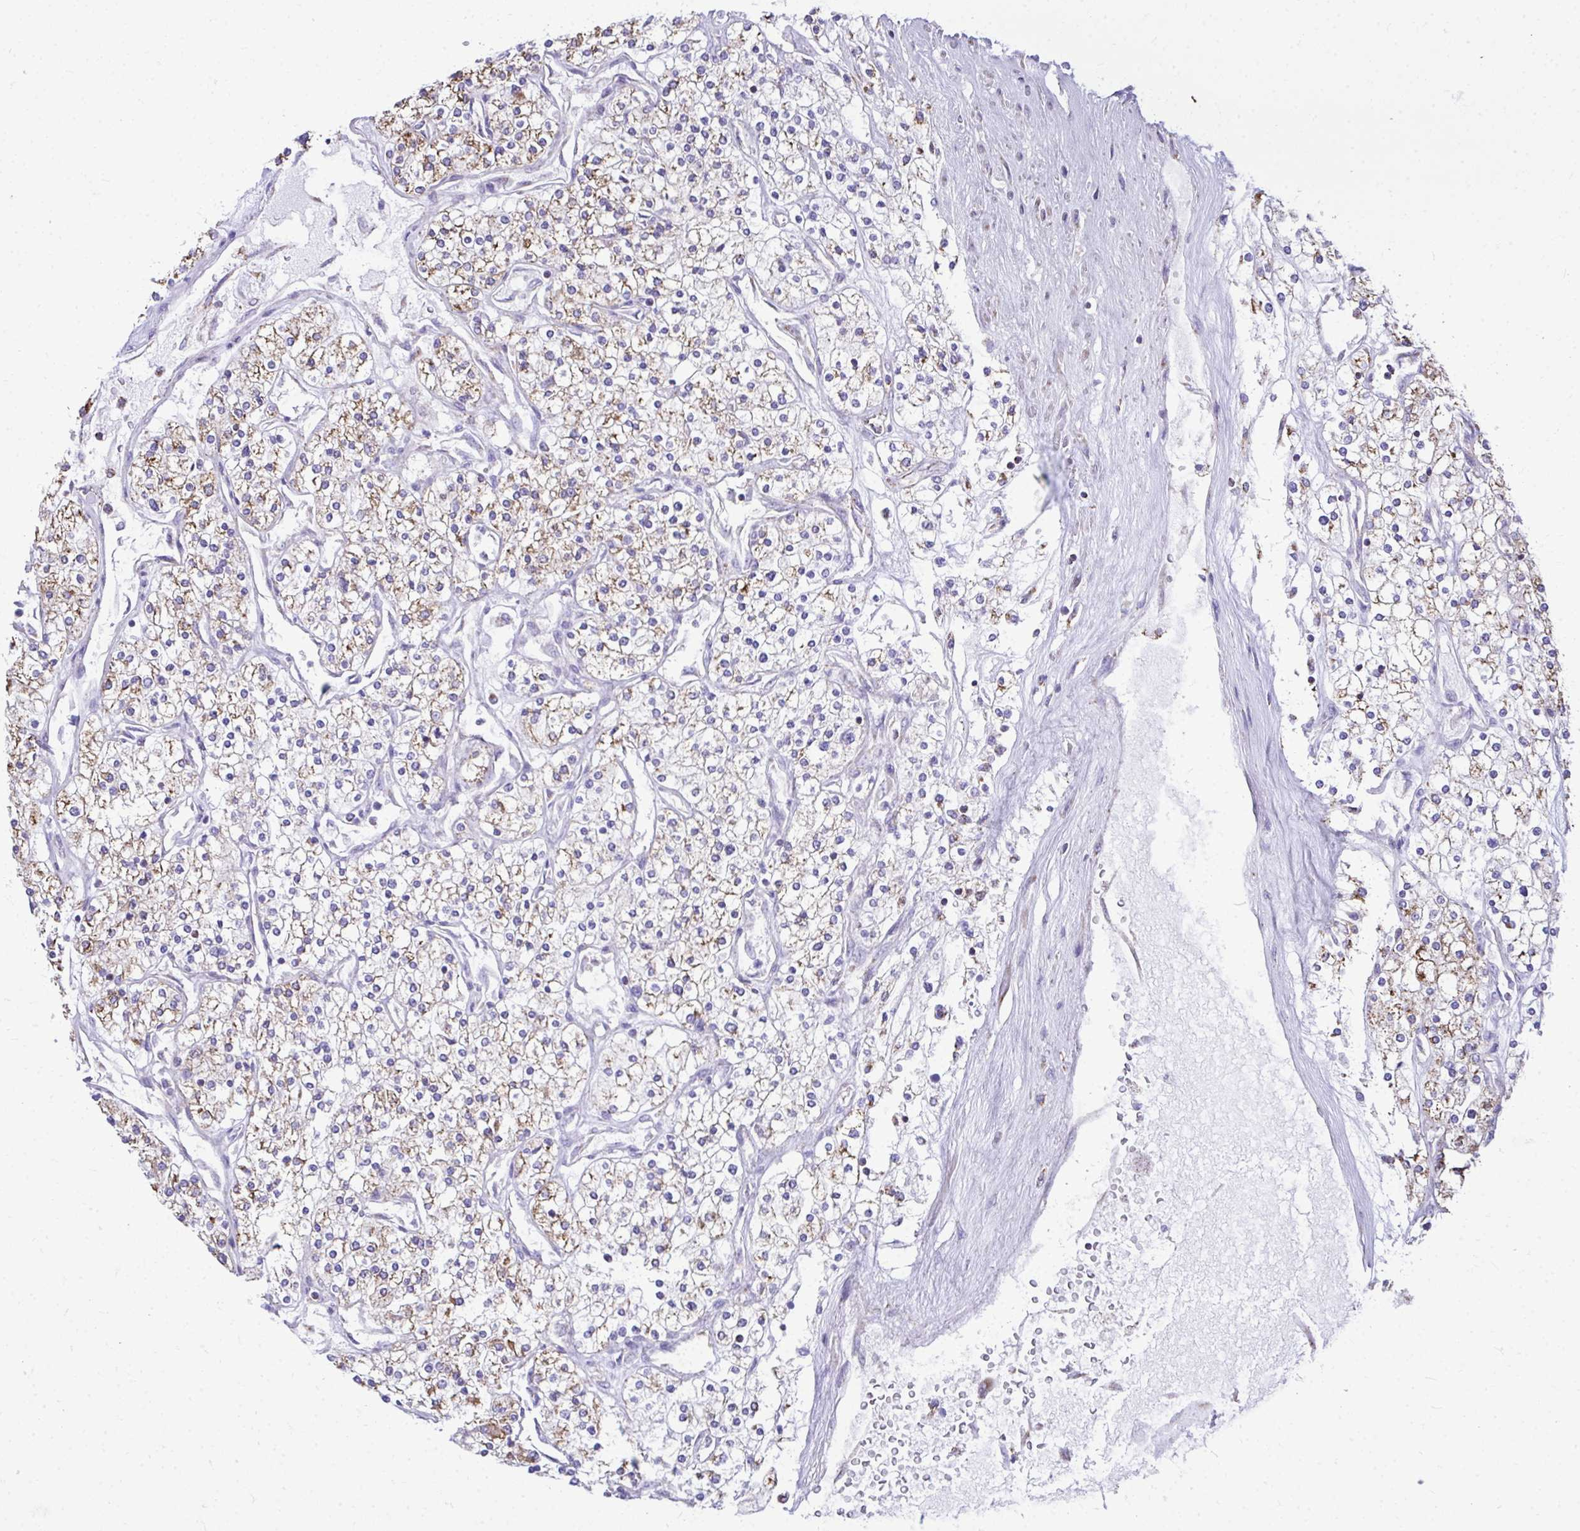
{"staining": {"intensity": "moderate", "quantity": "25%-75%", "location": "cytoplasmic/membranous"}, "tissue": "renal cancer", "cell_type": "Tumor cells", "image_type": "cancer", "snomed": [{"axis": "morphology", "description": "Adenocarcinoma, NOS"}, {"axis": "topography", "description": "Kidney"}], "caption": "Brown immunohistochemical staining in human renal adenocarcinoma shows moderate cytoplasmic/membranous staining in about 25%-75% of tumor cells. The protein of interest is stained brown, and the nuclei are stained in blue (DAB IHC with brightfield microscopy, high magnification).", "gene": "MPZL2", "patient": {"sex": "male", "age": 80}}